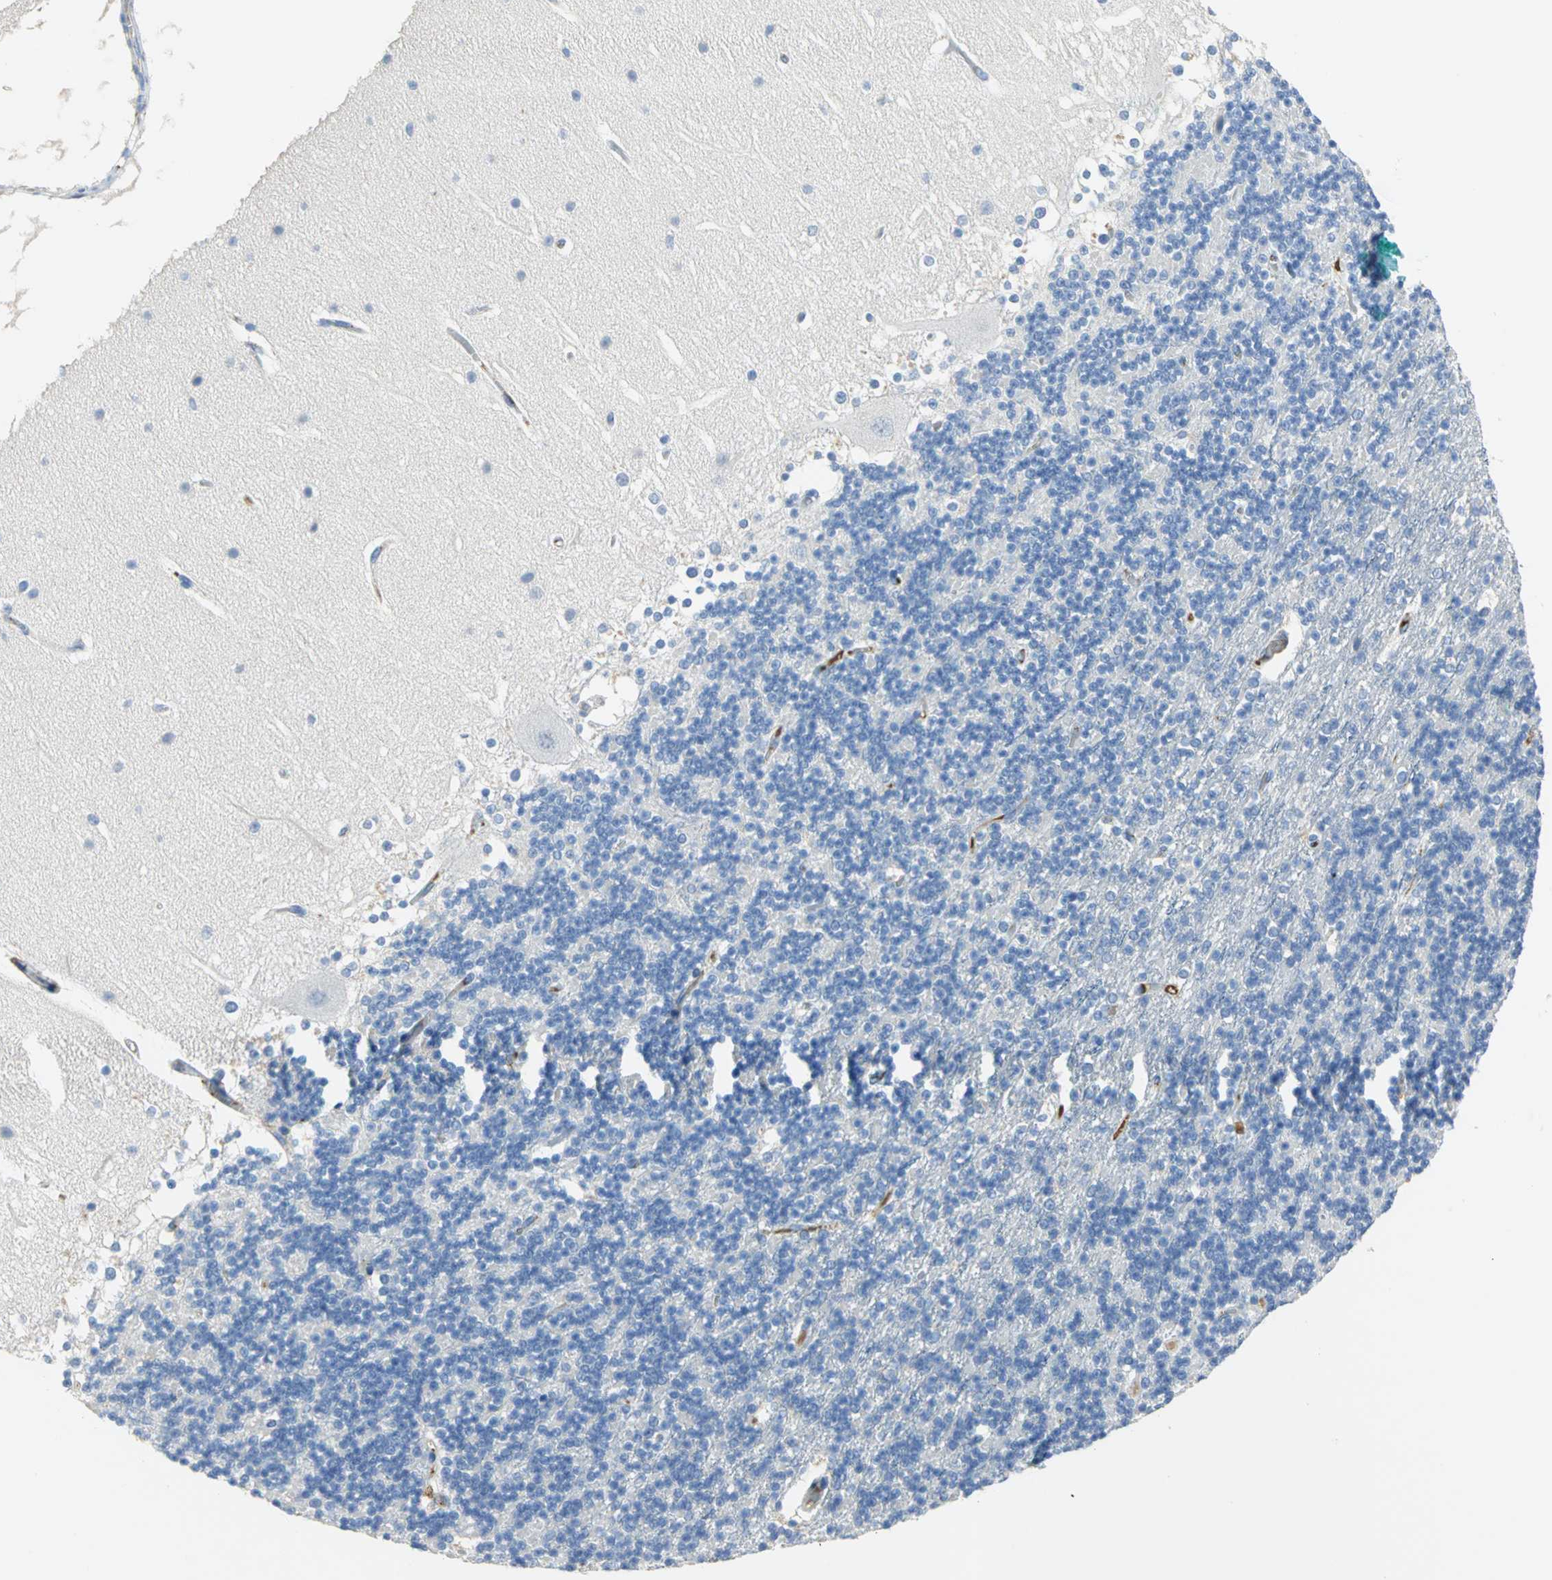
{"staining": {"intensity": "negative", "quantity": "none", "location": "none"}, "tissue": "cerebellum", "cell_type": "Cells in granular layer", "image_type": "normal", "snomed": [{"axis": "morphology", "description": "Normal tissue, NOS"}, {"axis": "topography", "description": "Cerebellum"}], "caption": "This is an immunohistochemistry photomicrograph of normal human cerebellum. There is no positivity in cells in granular layer.", "gene": "GYG2", "patient": {"sex": "female", "age": 19}}